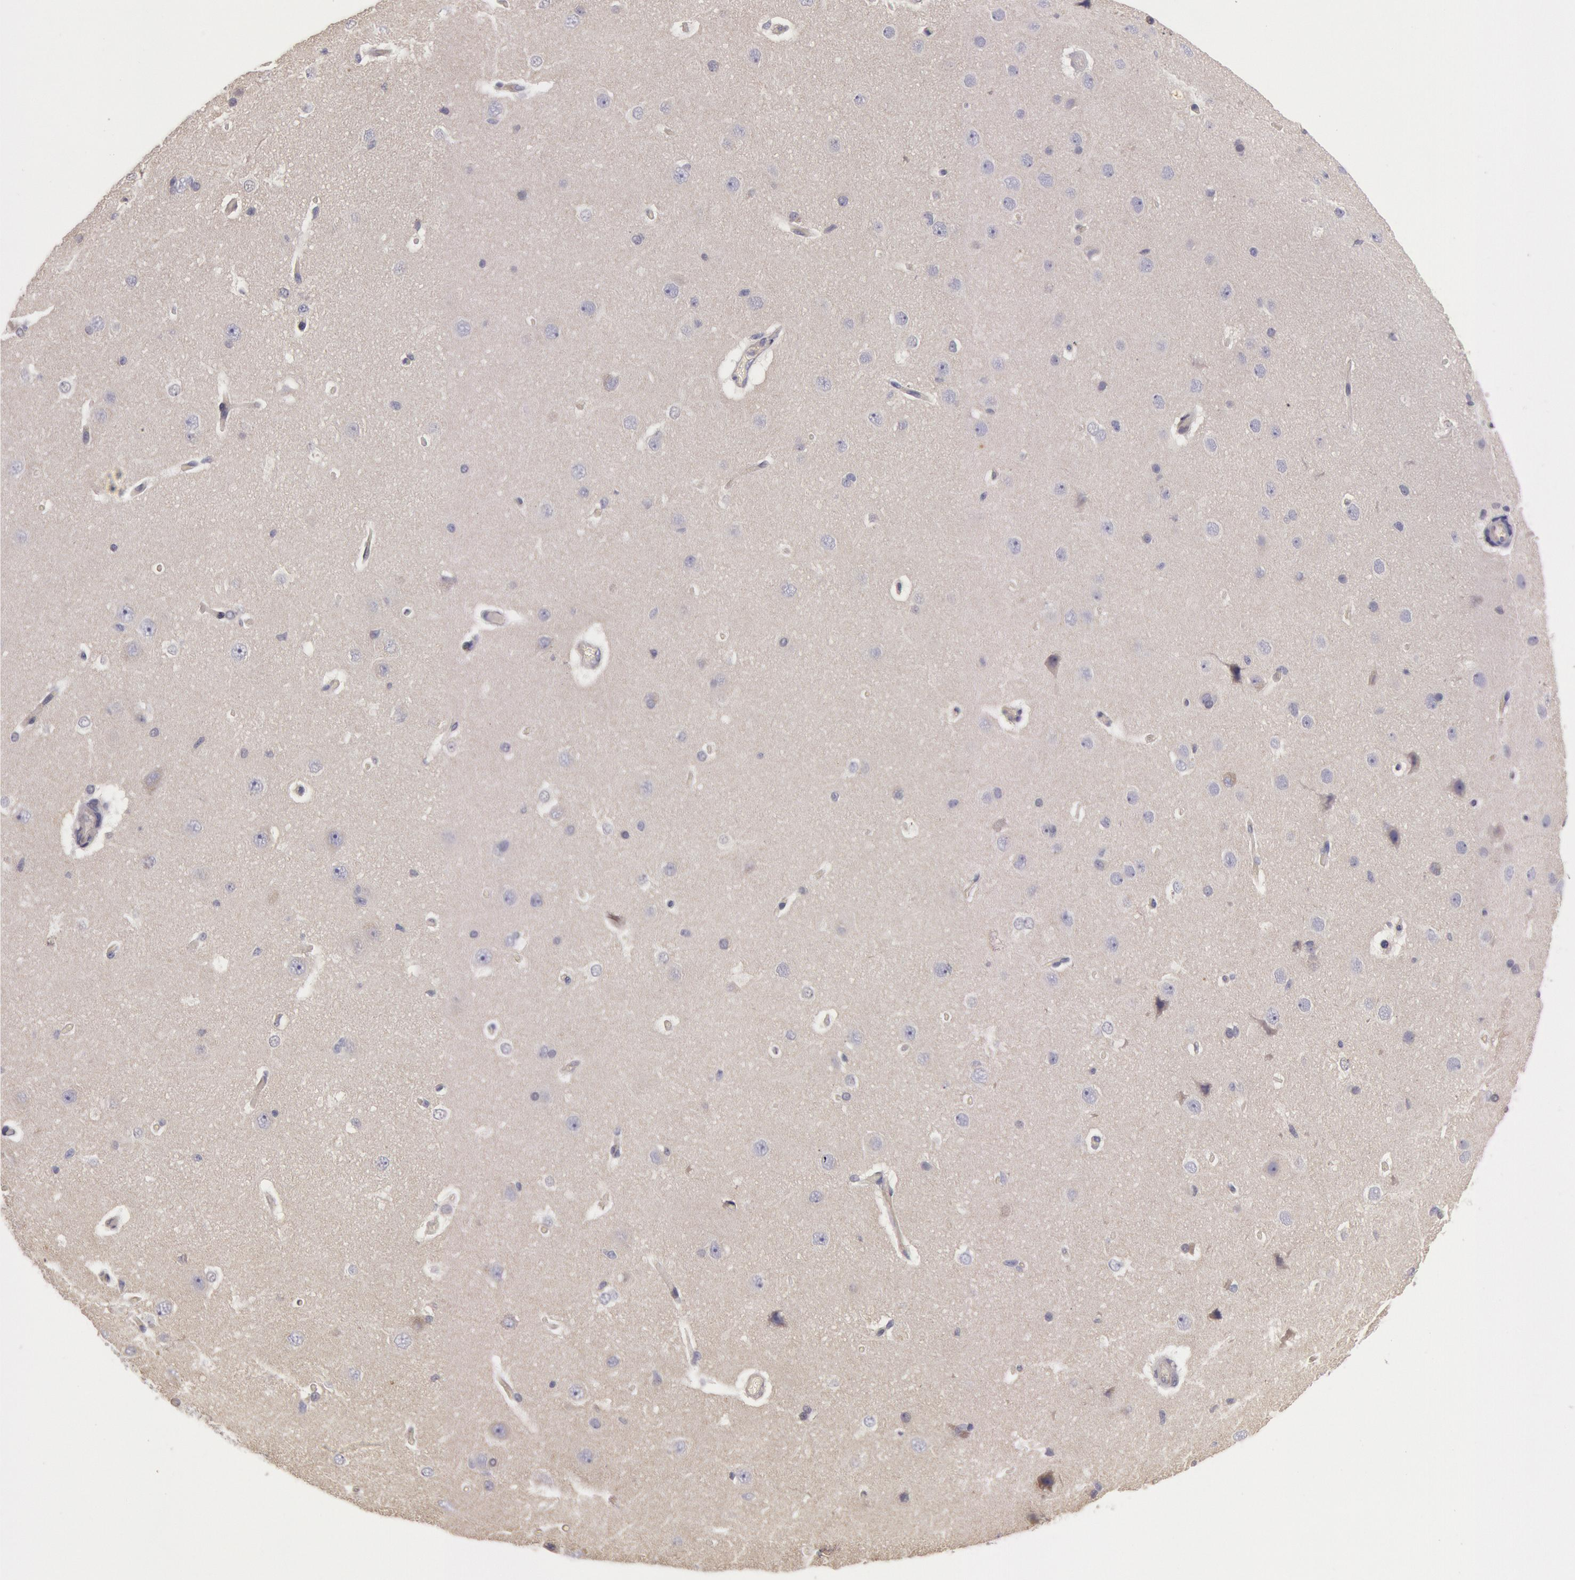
{"staining": {"intensity": "weak", "quantity": "25%-75%", "location": "cytoplasmic/membranous"}, "tissue": "cerebral cortex", "cell_type": "Endothelial cells", "image_type": "normal", "snomed": [{"axis": "morphology", "description": "Normal tissue, NOS"}, {"axis": "topography", "description": "Cerebral cortex"}], "caption": "DAB immunohistochemical staining of unremarkable cerebral cortex displays weak cytoplasmic/membranous protein staining in approximately 25%-75% of endothelial cells.", "gene": "AMOTL1", "patient": {"sex": "female", "age": 45}}